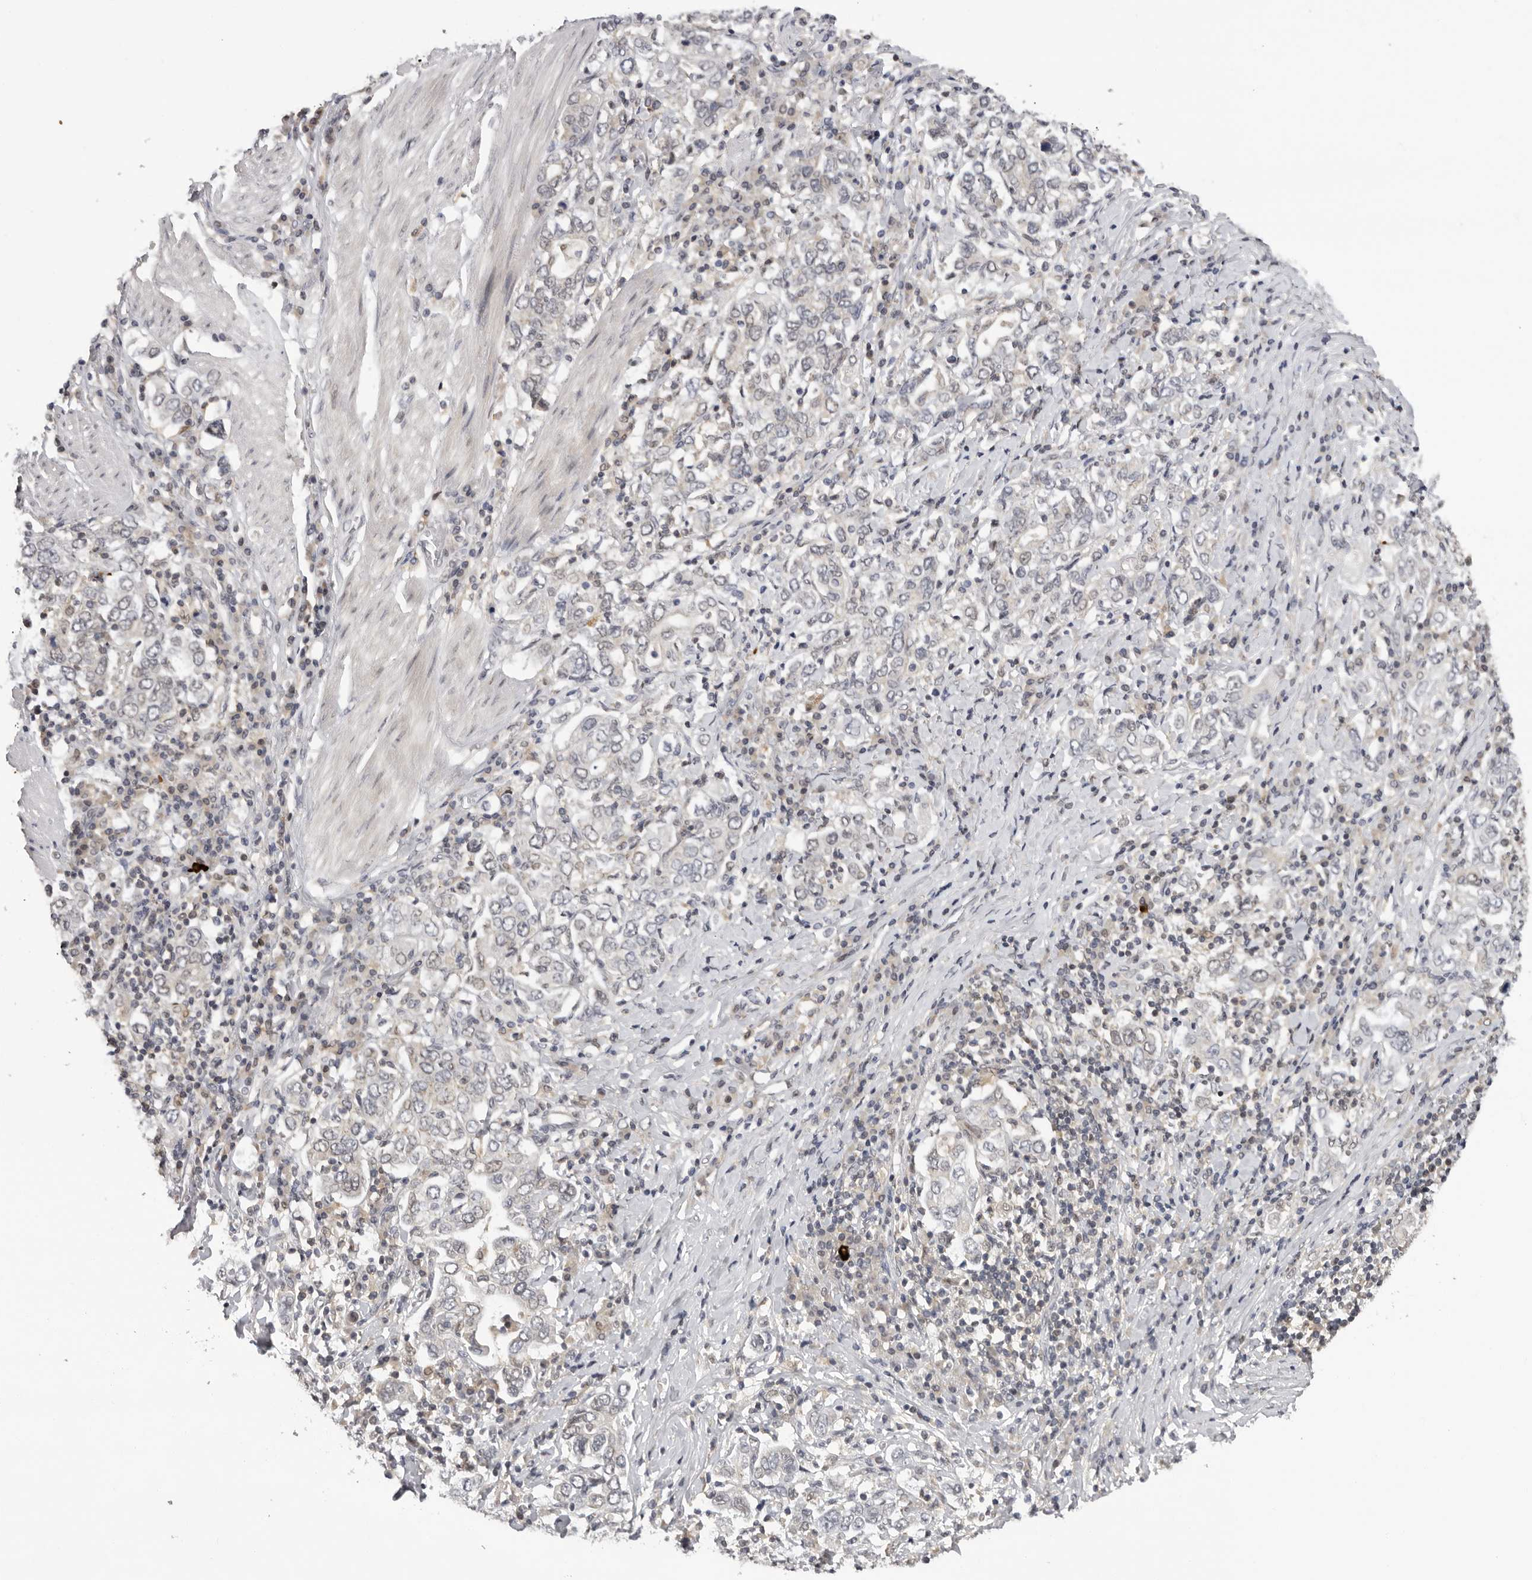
{"staining": {"intensity": "negative", "quantity": "none", "location": "none"}, "tissue": "stomach cancer", "cell_type": "Tumor cells", "image_type": "cancer", "snomed": [{"axis": "morphology", "description": "Adenocarcinoma, NOS"}, {"axis": "topography", "description": "Stomach, upper"}], "caption": "Immunohistochemical staining of human stomach cancer demonstrates no significant positivity in tumor cells.", "gene": "KIF2B", "patient": {"sex": "male", "age": 62}}